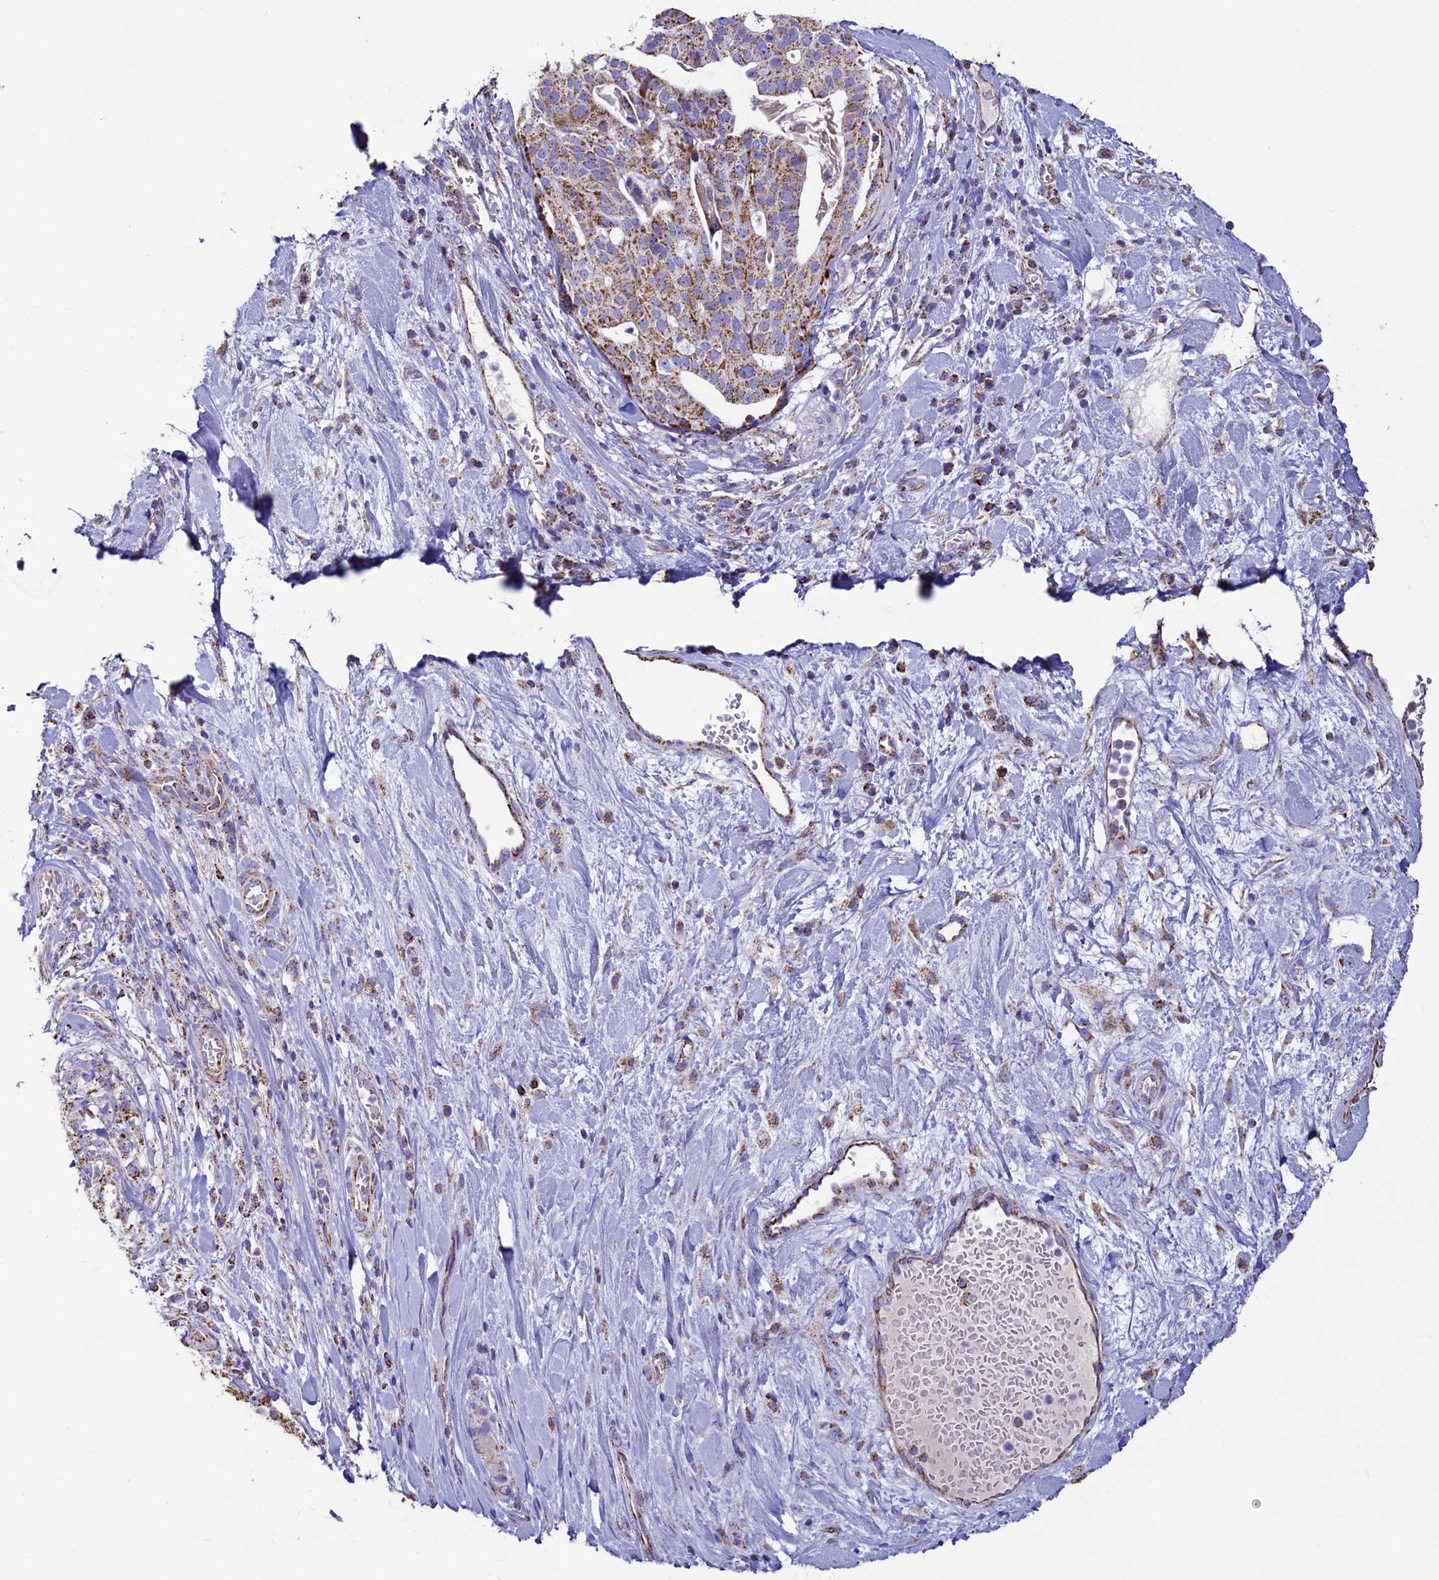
{"staining": {"intensity": "moderate", "quantity": ">75%", "location": "cytoplasmic/membranous"}, "tissue": "stomach cancer", "cell_type": "Tumor cells", "image_type": "cancer", "snomed": [{"axis": "morphology", "description": "Adenocarcinoma, NOS"}, {"axis": "topography", "description": "Stomach"}], "caption": "The histopathology image displays staining of adenocarcinoma (stomach), revealing moderate cytoplasmic/membranous protein staining (brown color) within tumor cells. (DAB (3,3'-diaminobenzidine) = brown stain, brightfield microscopy at high magnification).", "gene": "IDH3A", "patient": {"sex": "male", "age": 48}}